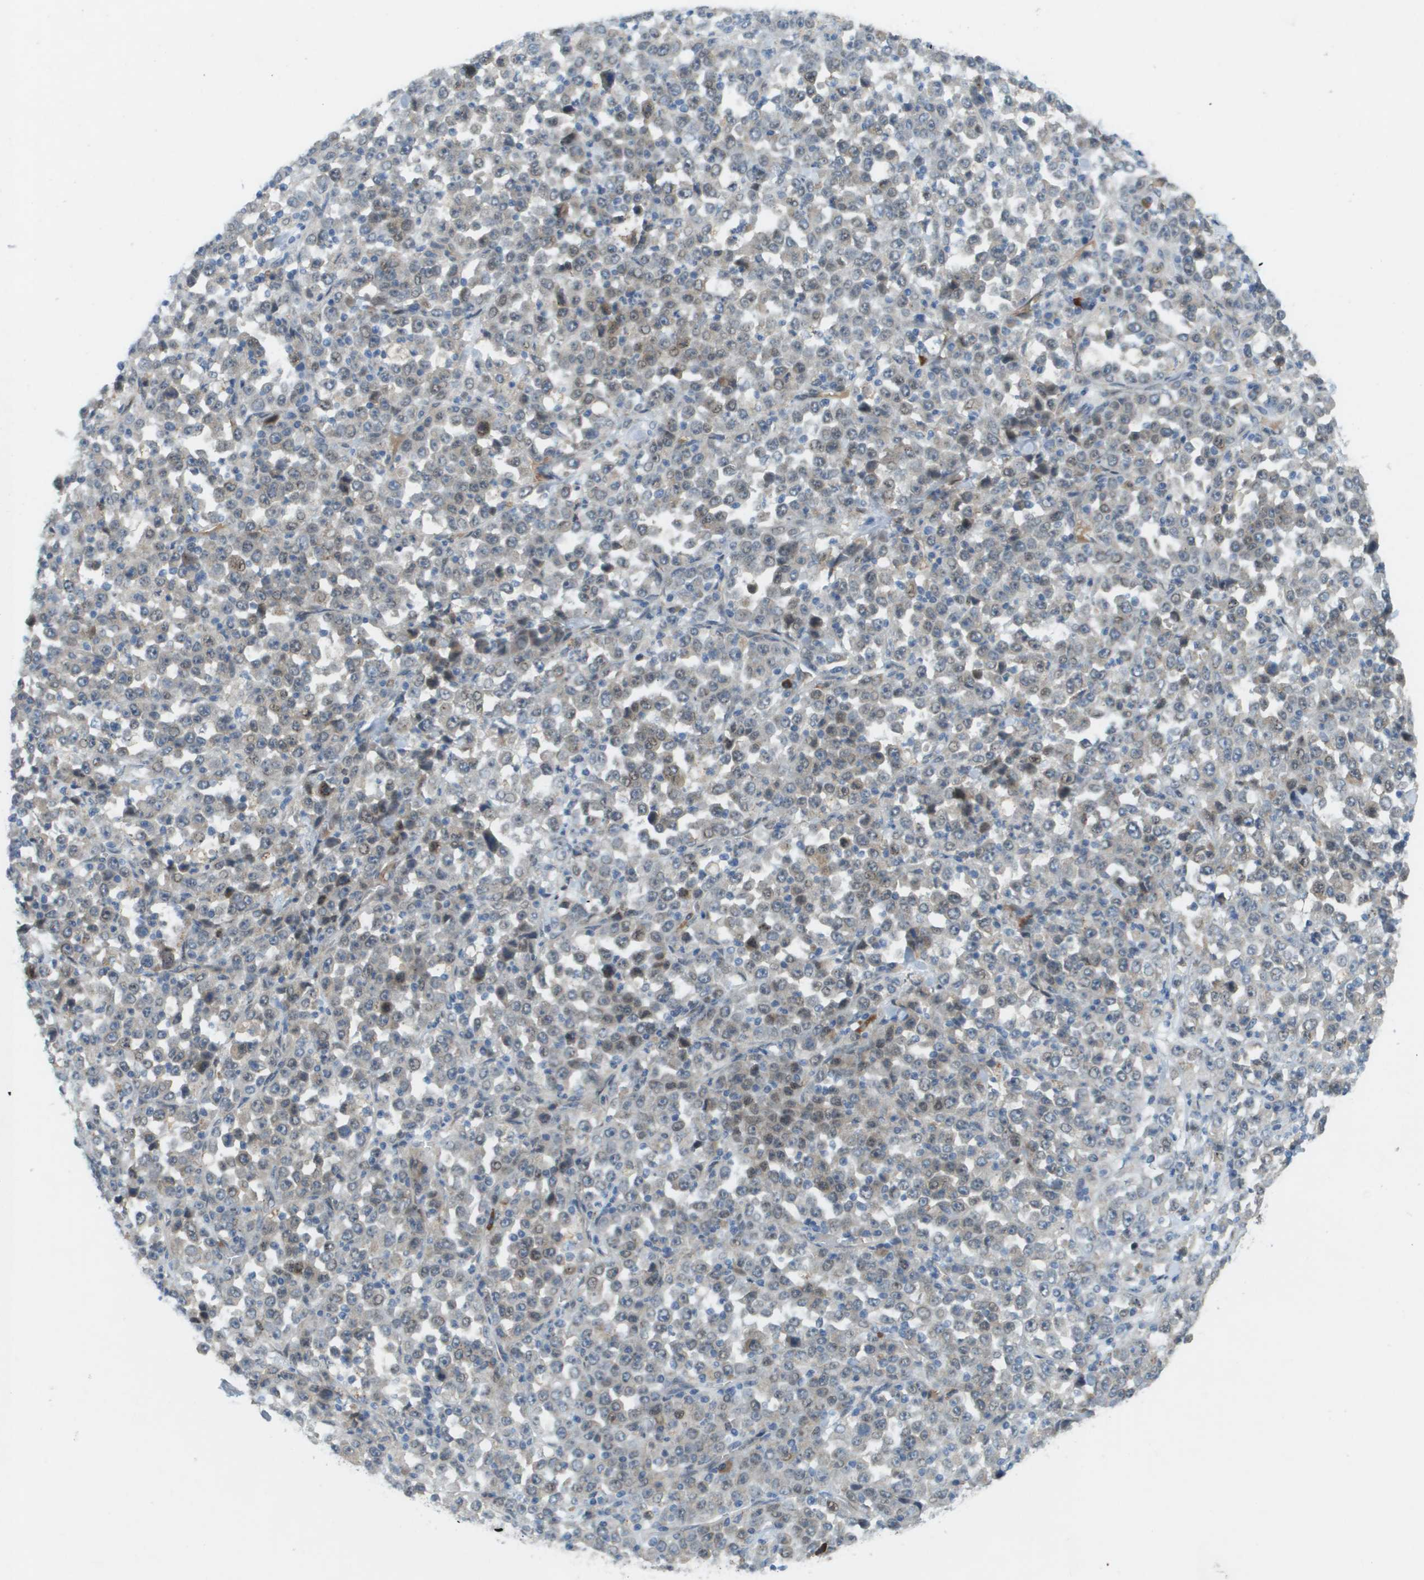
{"staining": {"intensity": "weak", "quantity": "25%-75%", "location": "cytoplasmic/membranous,nuclear"}, "tissue": "stomach cancer", "cell_type": "Tumor cells", "image_type": "cancer", "snomed": [{"axis": "morphology", "description": "Normal tissue, NOS"}, {"axis": "morphology", "description": "Adenocarcinoma, NOS"}, {"axis": "topography", "description": "Stomach, upper"}, {"axis": "topography", "description": "Stomach"}], "caption": "Weak cytoplasmic/membranous and nuclear positivity for a protein is present in approximately 25%-75% of tumor cells of adenocarcinoma (stomach) using immunohistochemistry (IHC).", "gene": "CACNB4", "patient": {"sex": "male", "age": 59}}